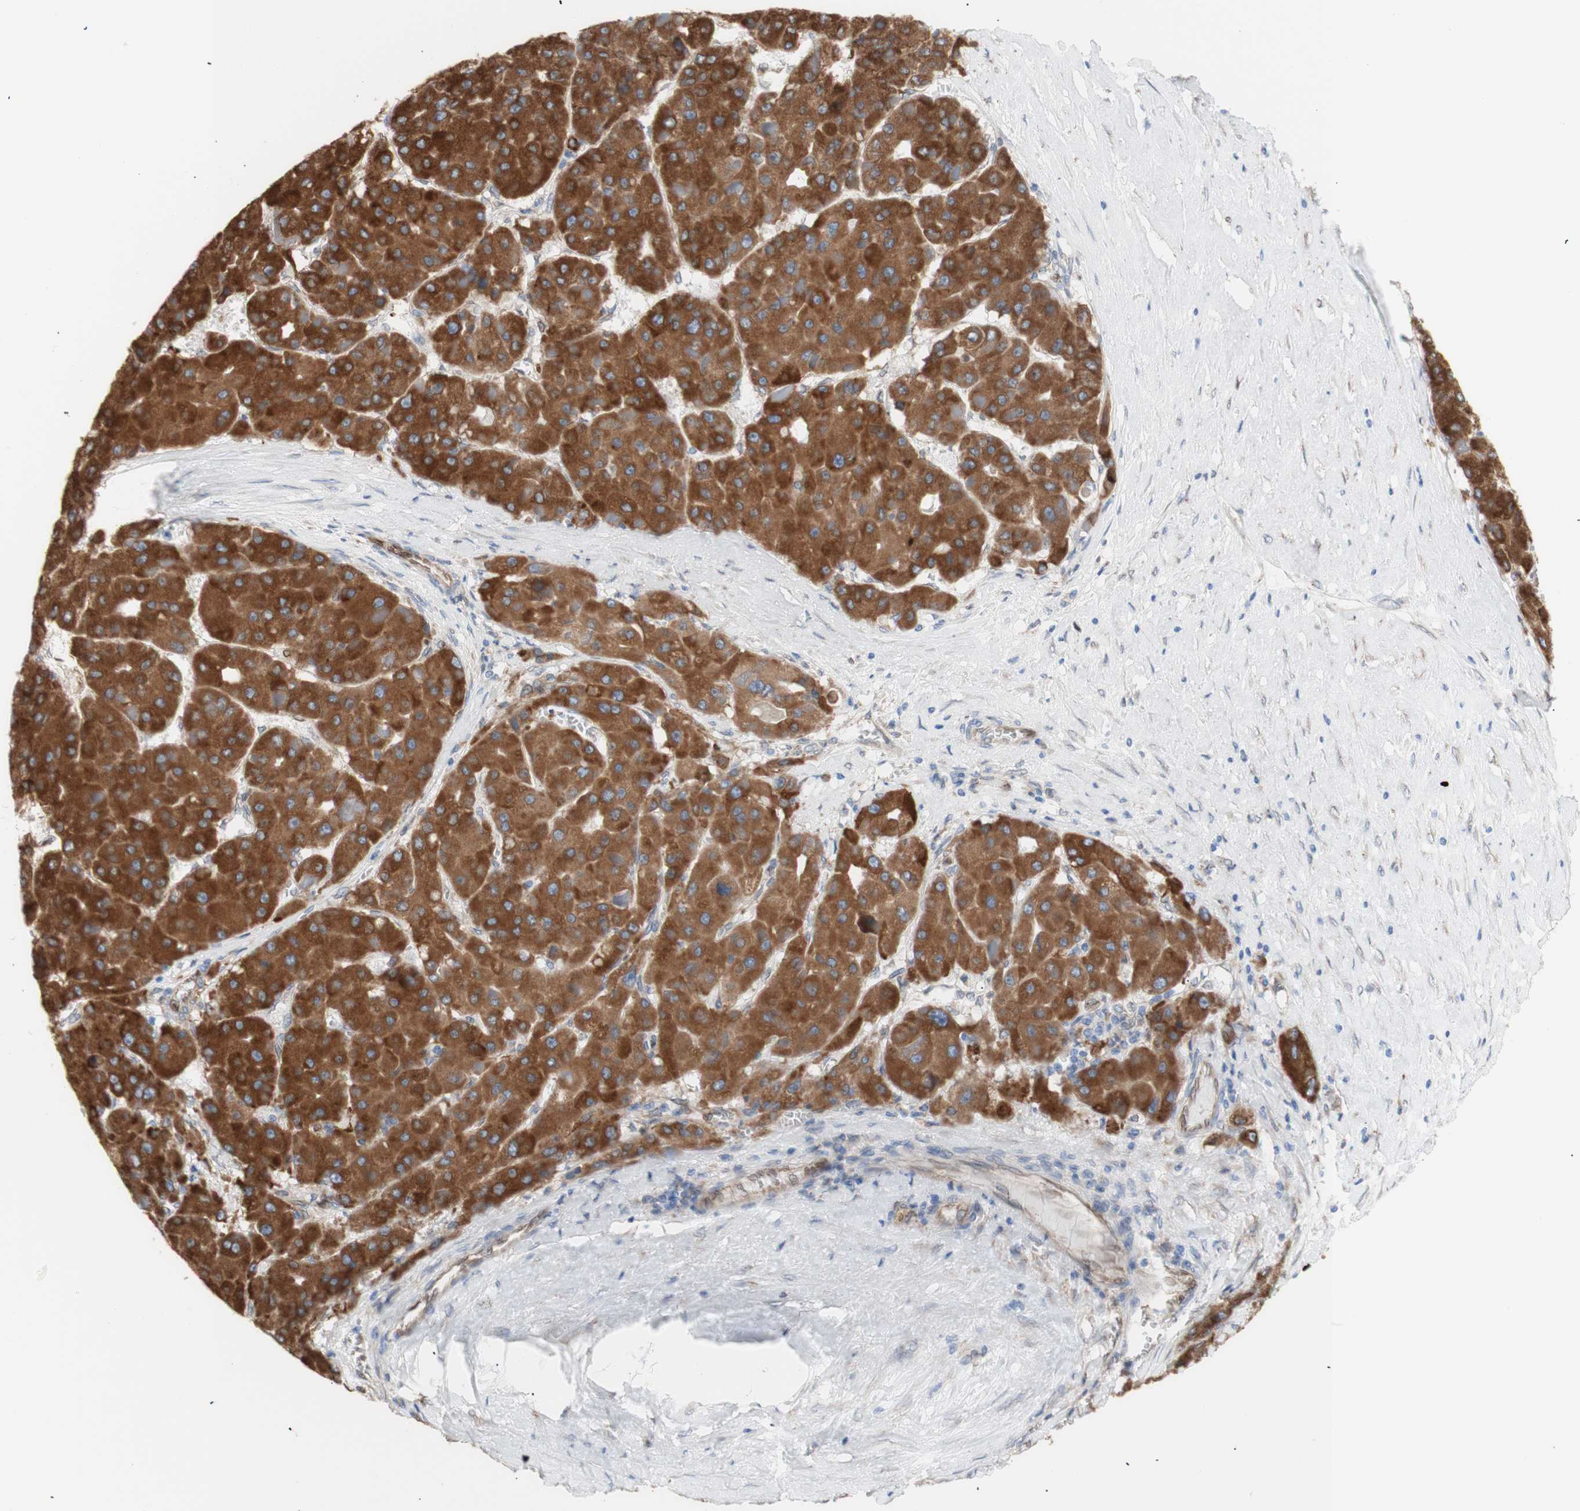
{"staining": {"intensity": "strong", "quantity": ">75%", "location": "cytoplasmic/membranous"}, "tissue": "liver cancer", "cell_type": "Tumor cells", "image_type": "cancer", "snomed": [{"axis": "morphology", "description": "Carcinoma, Hepatocellular, NOS"}, {"axis": "topography", "description": "Liver"}], "caption": "Liver hepatocellular carcinoma stained for a protein (brown) shows strong cytoplasmic/membranous positive expression in approximately >75% of tumor cells.", "gene": "ERLIN1", "patient": {"sex": "female", "age": 73}}